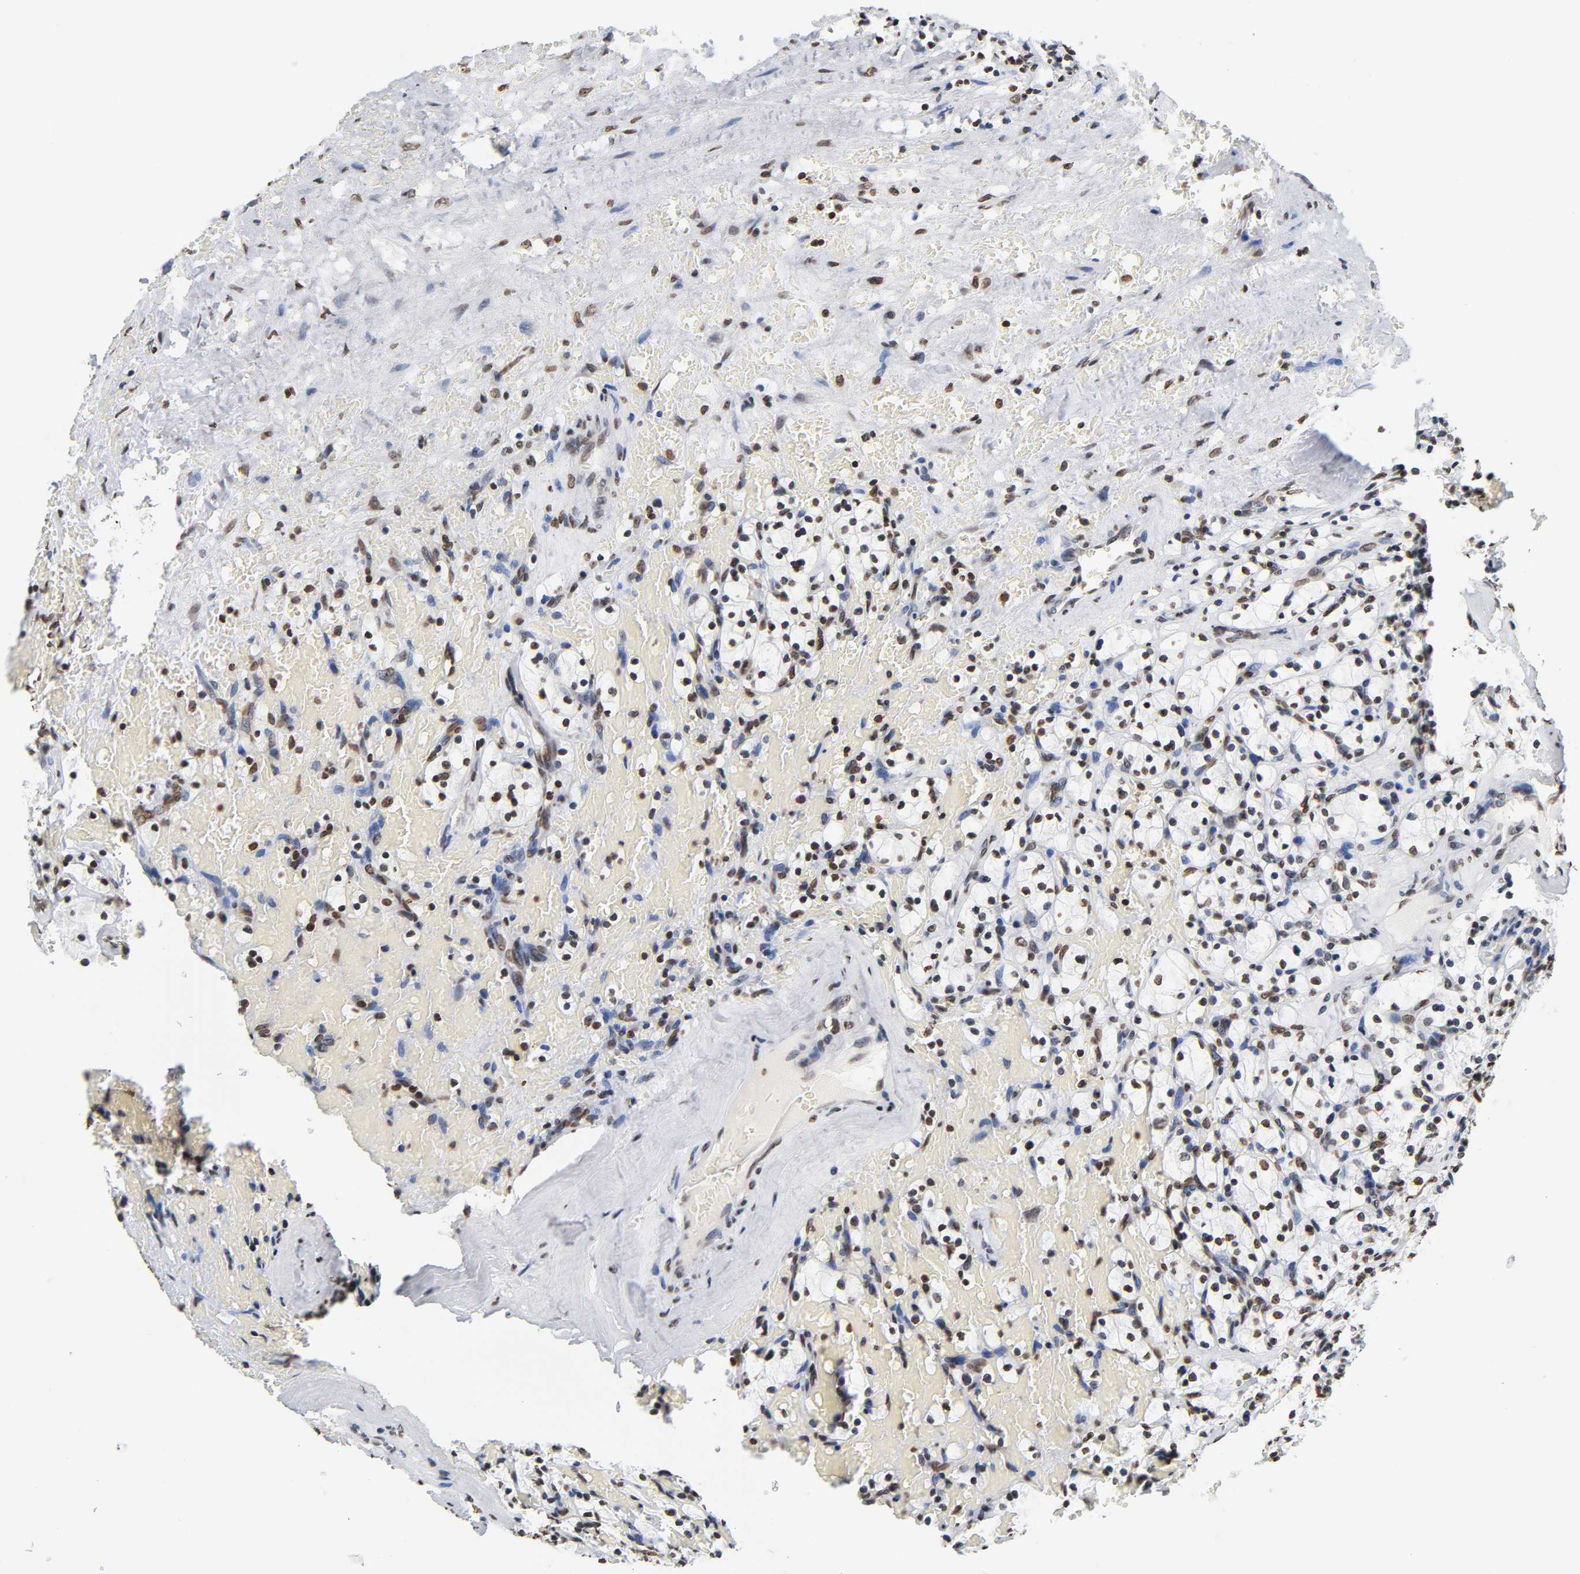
{"staining": {"intensity": "strong", "quantity": ">75%", "location": "nuclear"}, "tissue": "renal cancer", "cell_type": "Tumor cells", "image_type": "cancer", "snomed": [{"axis": "morphology", "description": "Adenocarcinoma, NOS"}, {"axis": "topography", "description": "Kidney"}], "caption": "Adenocarcinoma (renal) was stained to show a protein in brown. There is high levels of strong nuclear expression in approximately >75% of tumor cells.", "gene": "HOXA6", "patient": {"sex": "female", "age": 83}}